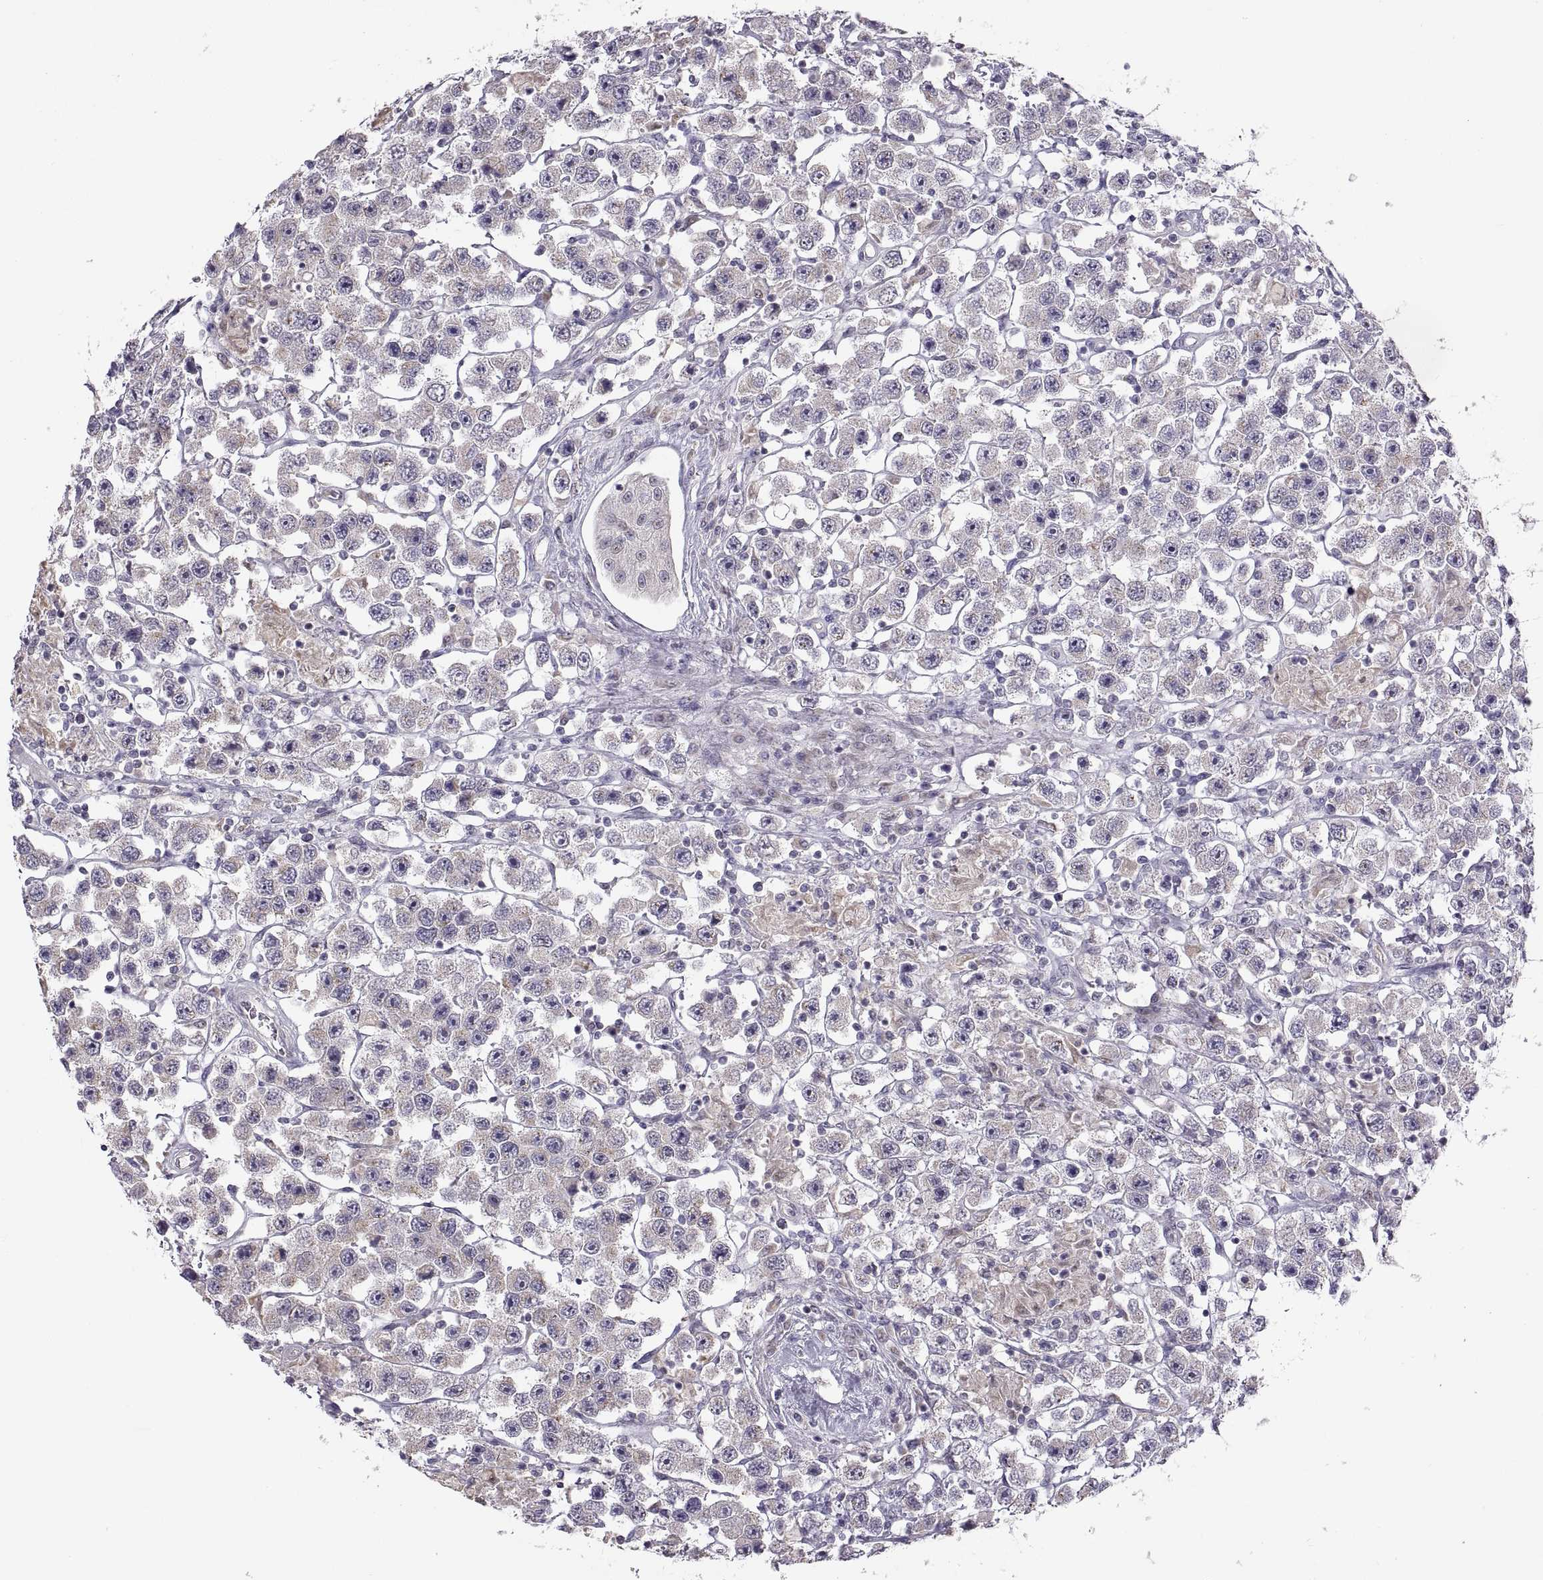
{"staining": {"intensity": "weak", "quantity": "25%-75%", "location": "cytoplasmic/membranous"}, "tissue": "testis cancer", "cell_type": "Tumor cells", "image_type": "cancer", "snomed": [{"axis": "morphology", "description": "Seminoma, NOS"}, {"axis": "topography", "description": "Testis"}], "caption": "Testis cancer (seminoma) stained with a protein marker reveals weak staining in tumor cells.", "gene": "ACSBG2", "patient": {"sex": "male", "age": 45}}